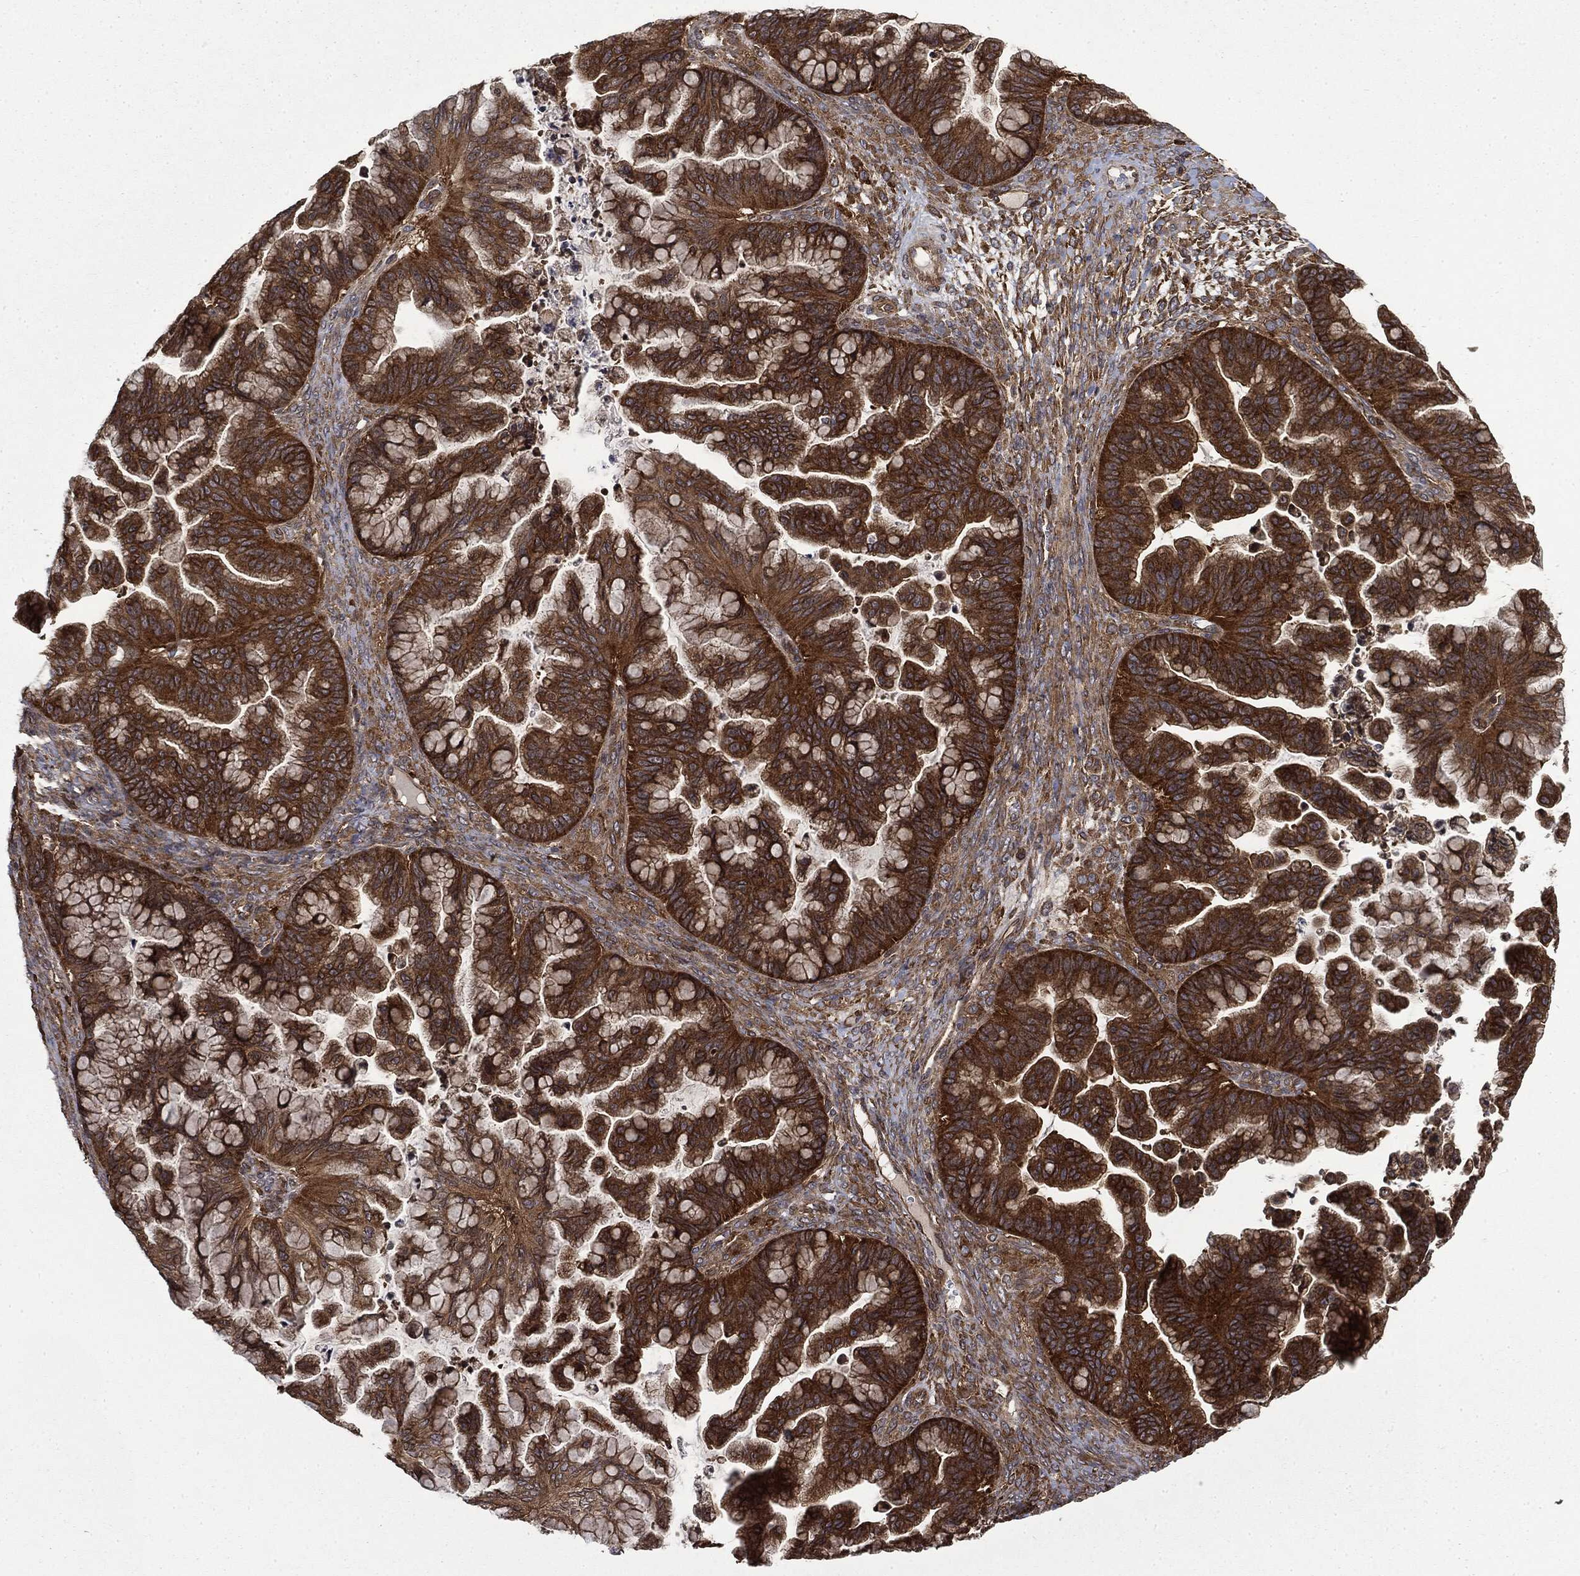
{"staining": {"intensity": "strong", "quantity": ">75%", "location": "cytoplasmic/membranous"}, "tissue": "ovarian cancer", "cell_type": "Tumor cells", "image_type": "cancer", "snomed": [{"axis": "morphology", "description": "Cystadenocarcinoma, mucinous, NOS"}, {"axis": "topography", "description": "Ovary"}], "caption": "Strong cytoplasmic/membranous expression for a protein is appreciated in approximately >75% of tumor cells of ovarian mucinous cystadenocarcinoma using immunohistochemistry (IHC).", "gene": "SNX5", "patient": {"sex": "female", "age": 67}}